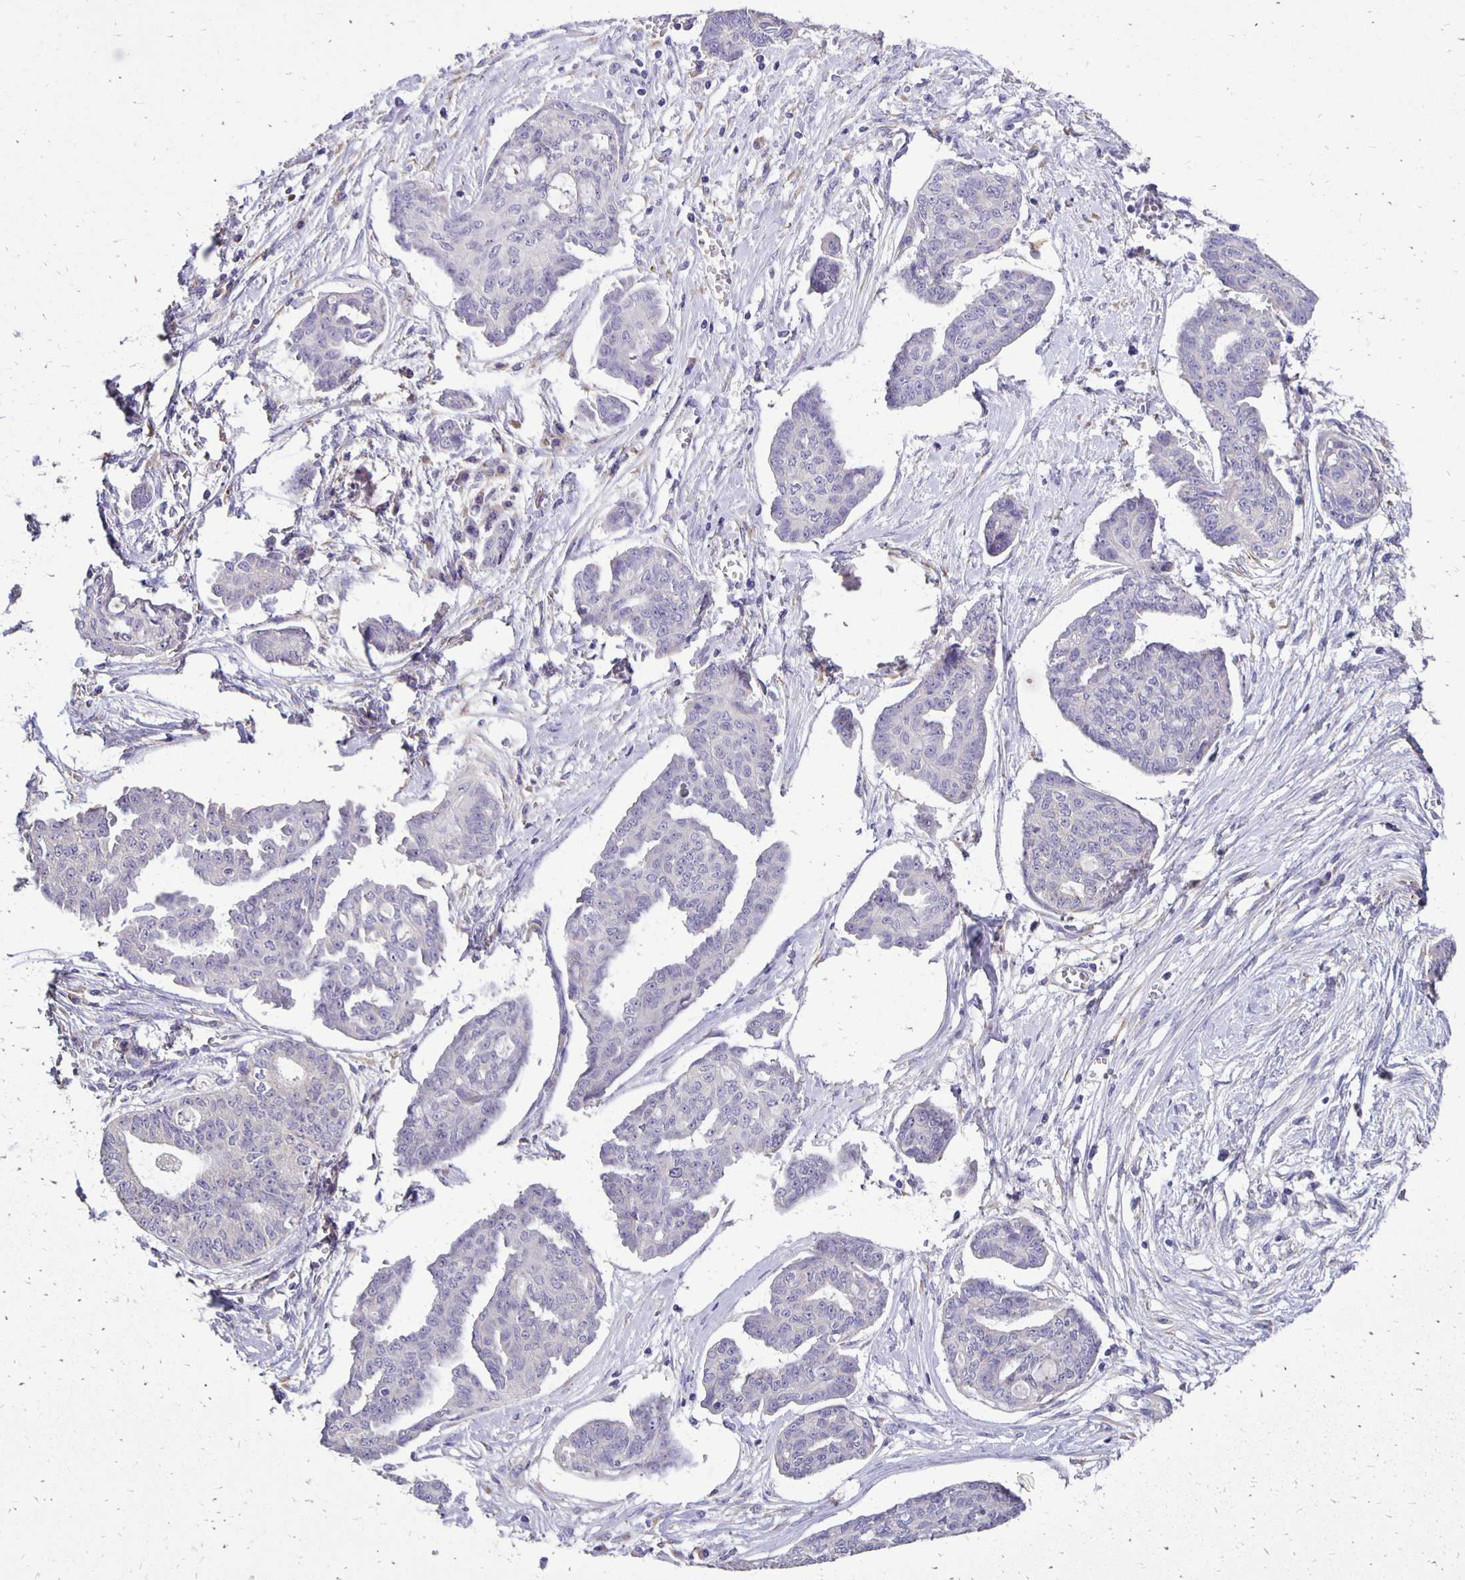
{"staining": {"intensity": "negative", "quantity": "none", "location": "none"}, "tissue": "ovarian cancer", "cell_type": "Tumor cells", "image_type": "cancer", "snomed": [{"axis": "morphology", "description": "Cystadenocarcinoma, serous, NOS"}, {"axis": "topography", "description": "Ovary"}], "caption": "Serous cystadenocarcinoma (ovarian) stained for a protein using immunohistochemistry (IHC) displays no staining tumor cells.", "gene": "ANKRD45", "patient": {"sex": "female", "age": 71}}